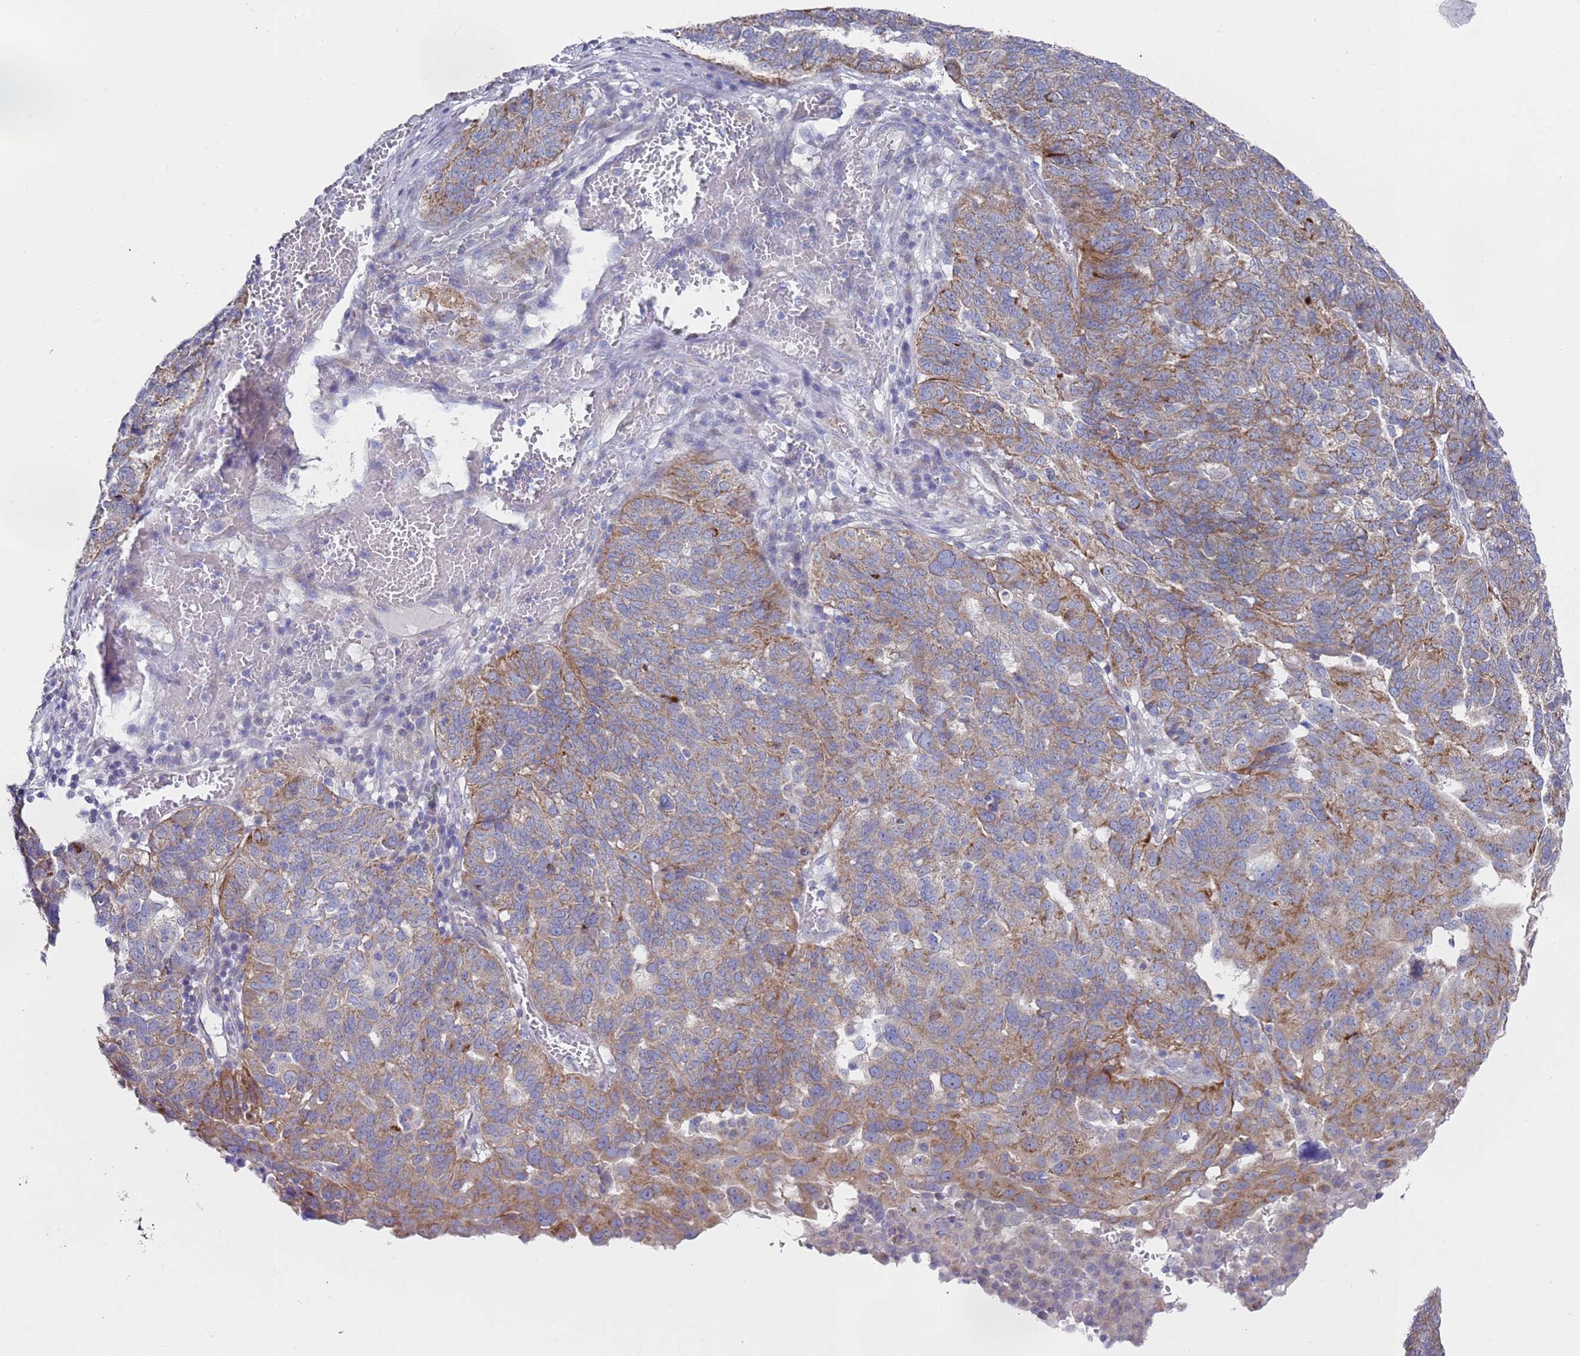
{"staining": {"intensity": "moderate", "quantity": ">75%", "location": "cytoplasmic/membranous"}, "tissue": "ovarian cancer", "cell_type": "Tumor cells", "image_type": "cancer", "snomed": [{"axis": "morphology", "description": "Cystadenocarcinoma, serous, NOS"}, {"axis": "topography", "description": "Ovary"}], "caption": "Immunohistochemical staining of human serous cystadenocarcinoma (ovarian) exhibits medium levels of moderate cytoplasmic/membranous protein staining in approximately >75% of tumor cells. The staining was performed using DAB, with brown indicating positive protein expression. Nuclei are stained blue with hematoxylin.", "gene": "NPEPPS", "patient": {"sex": "female", "age": 59}}